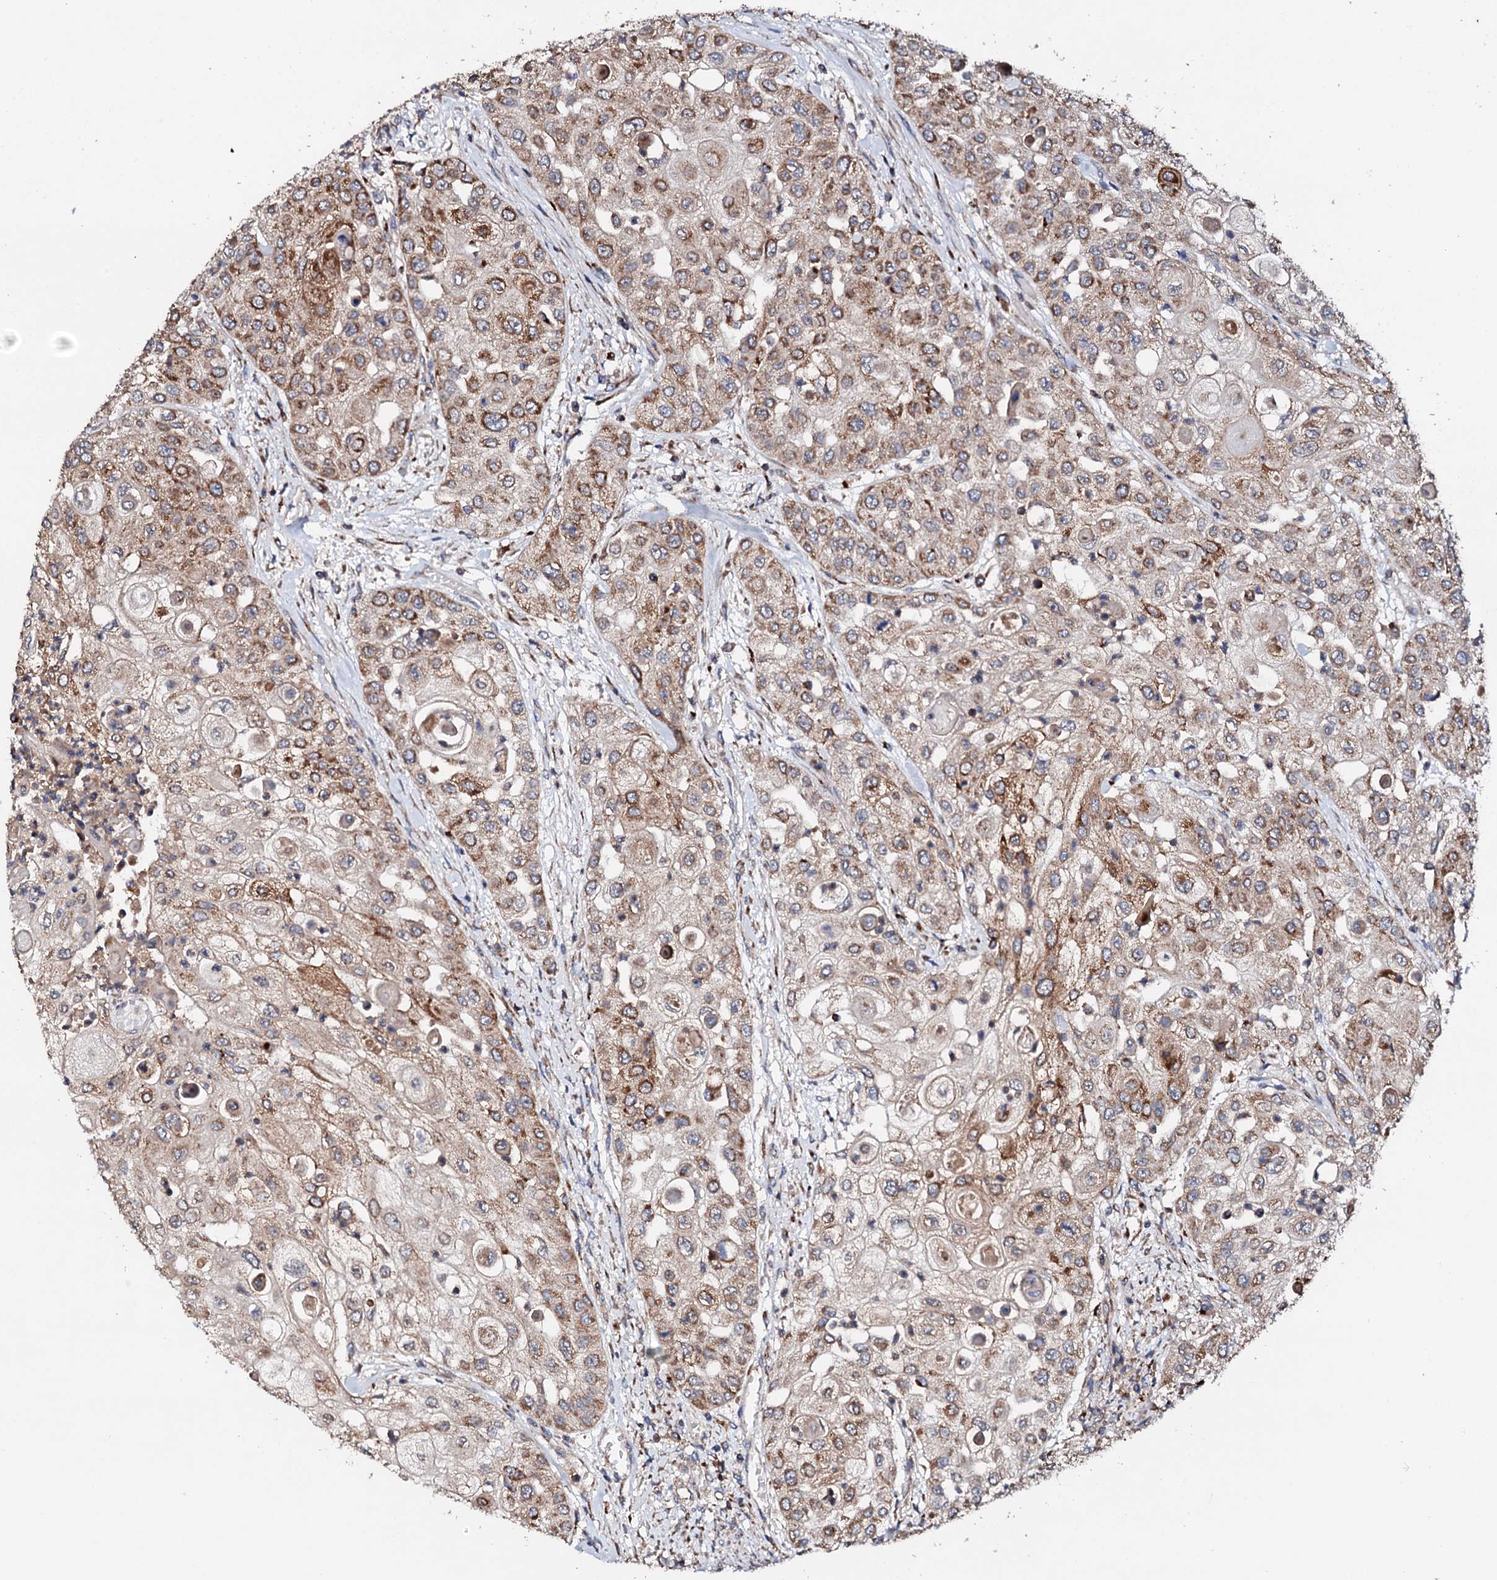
{"staining": {"intensity": "moderate", "quantity": ">75%", "location": "cytoplasmic/membranous"}, "tissue": "urothelial cancer", "cell_type": "Tumor cells", "image_type": "cancer", "snomed": [{"axis": "morphology", "description": "Urothelial carcinoma, High grade"}, {"axis": "topography", "description": "Urinary bladder"}], "caption": "Brown immunohistochemical staining in urothelial carcinoma (high-grade) shows moderate cytoplasmic/membranous positivity in about >75% of tumor cells. (DAB (3,3'-diaminobenzidine) IHC, brown staining for protein, blue staining for nuclei).", "gene": "ST3GAL1", "patient": {"sex": "female", "age": 79}}